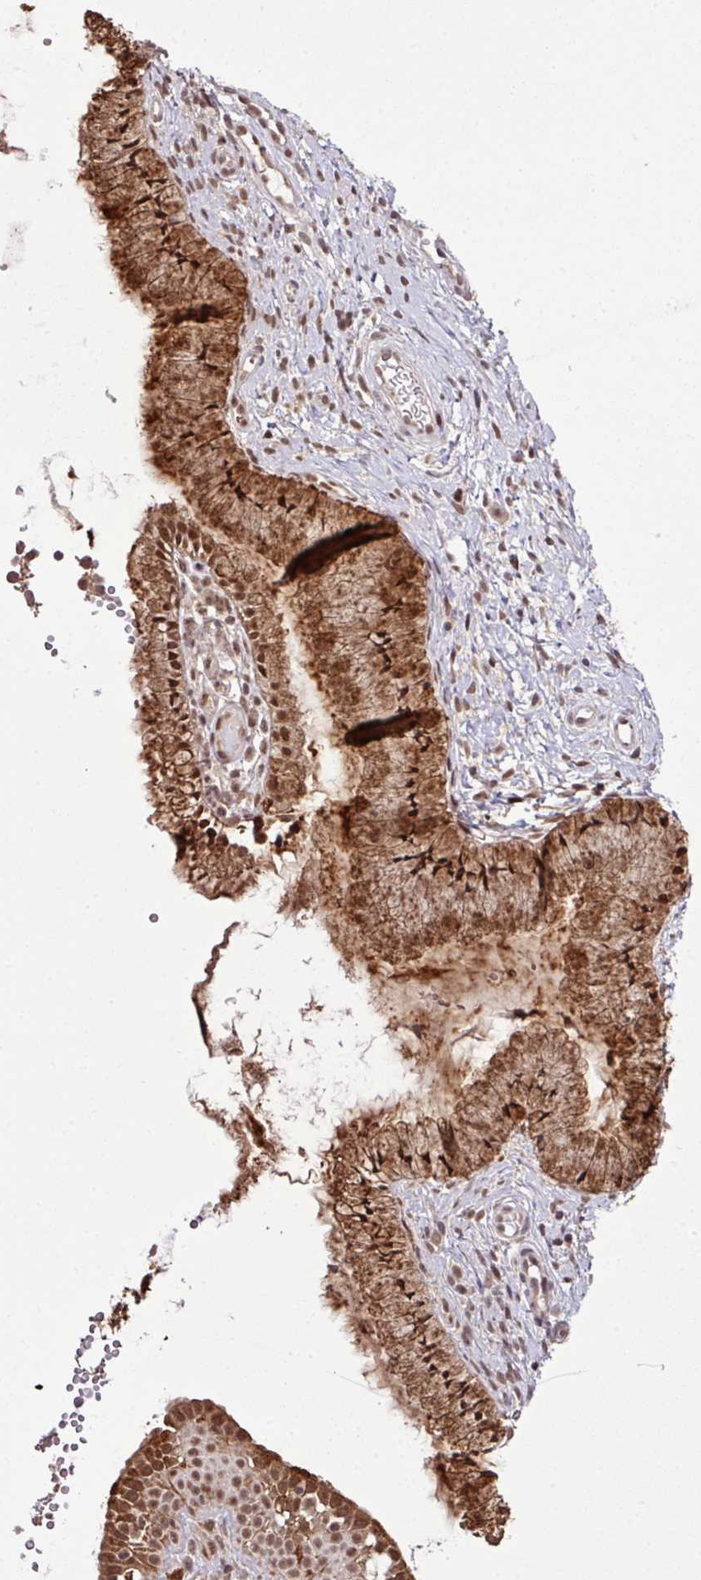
{"staining": {"intensity": "strong", "quantity": ">75%", "location": "cytoplasmic/membranous,nuclear"}, "tissue": "cervix", "cell_type": "Glandular cells", "image_type": "normal", "snomed": [{"axis": "morphology", "description": "Normal tissue, NOS"}, {"axis": "topography", "description": "Cervix"}], "caption": "This is an image of immunohistochemistry staining of benign cervix, which shows strong staining in the cytoplasmic/membranous,nuclear of glandular cells.", "gene": "SMCO4", "patient": {"sex": "female", "age": 36}}